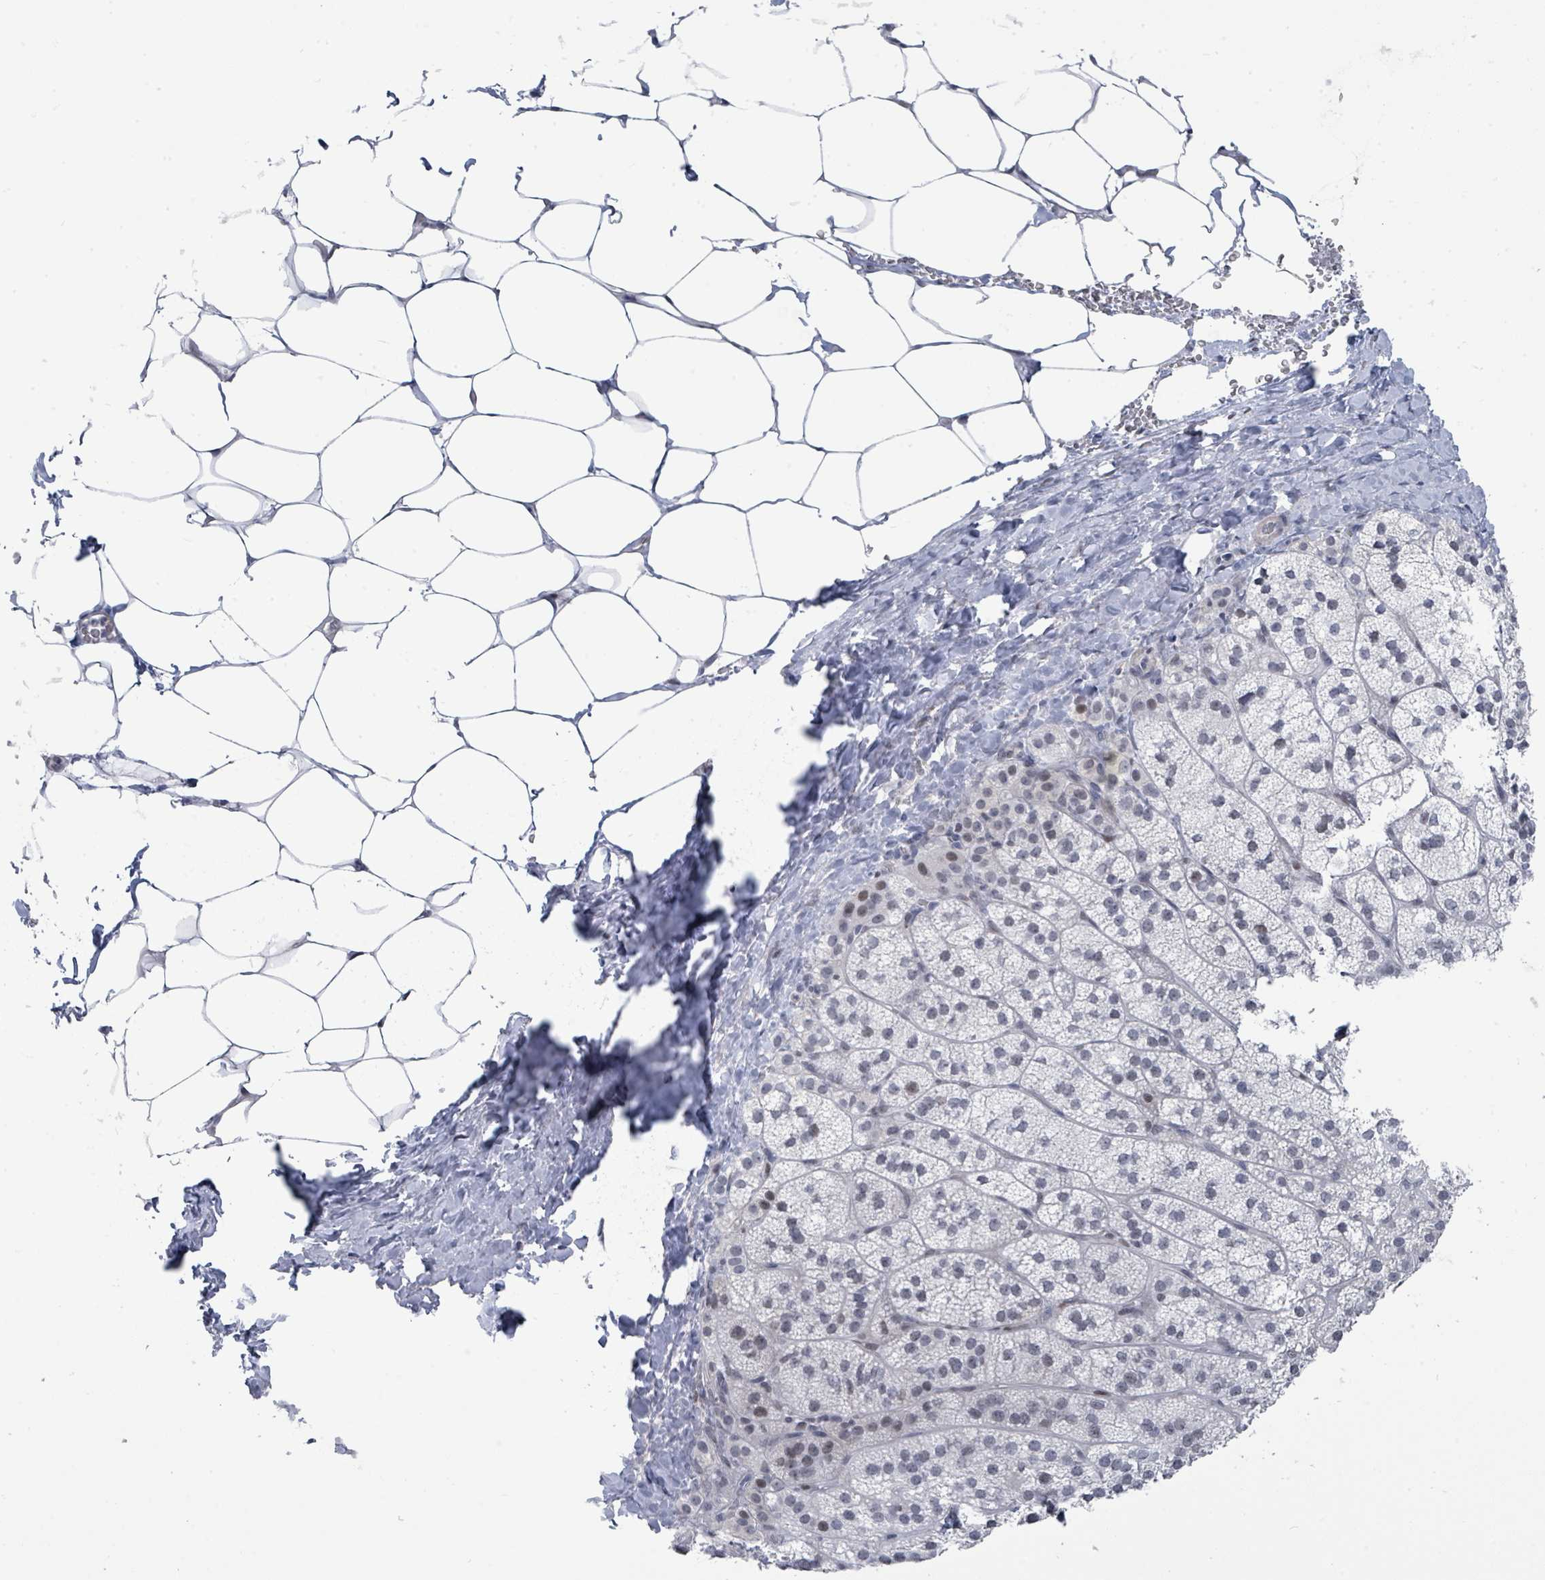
{"staining": {"intensity": "weak", "quantity": "25%-75%", "location": "nuclear"}, "tissue": "adrenal gland", "cell_type": "Glandular cells", "image_type": "normal", "snomed": [{"axis": "morphology", "description": "Normal tissue, NOS"}, {"axis": "topography", "description": "Adrenal gland"}], "caption": "Glandular cells show low levels of weak nuclear staining in approximately 25%-75% of cells in normal adrenal gland.", "gene": "CT45A10", "patient": {"sex": "female", "age": 58}}